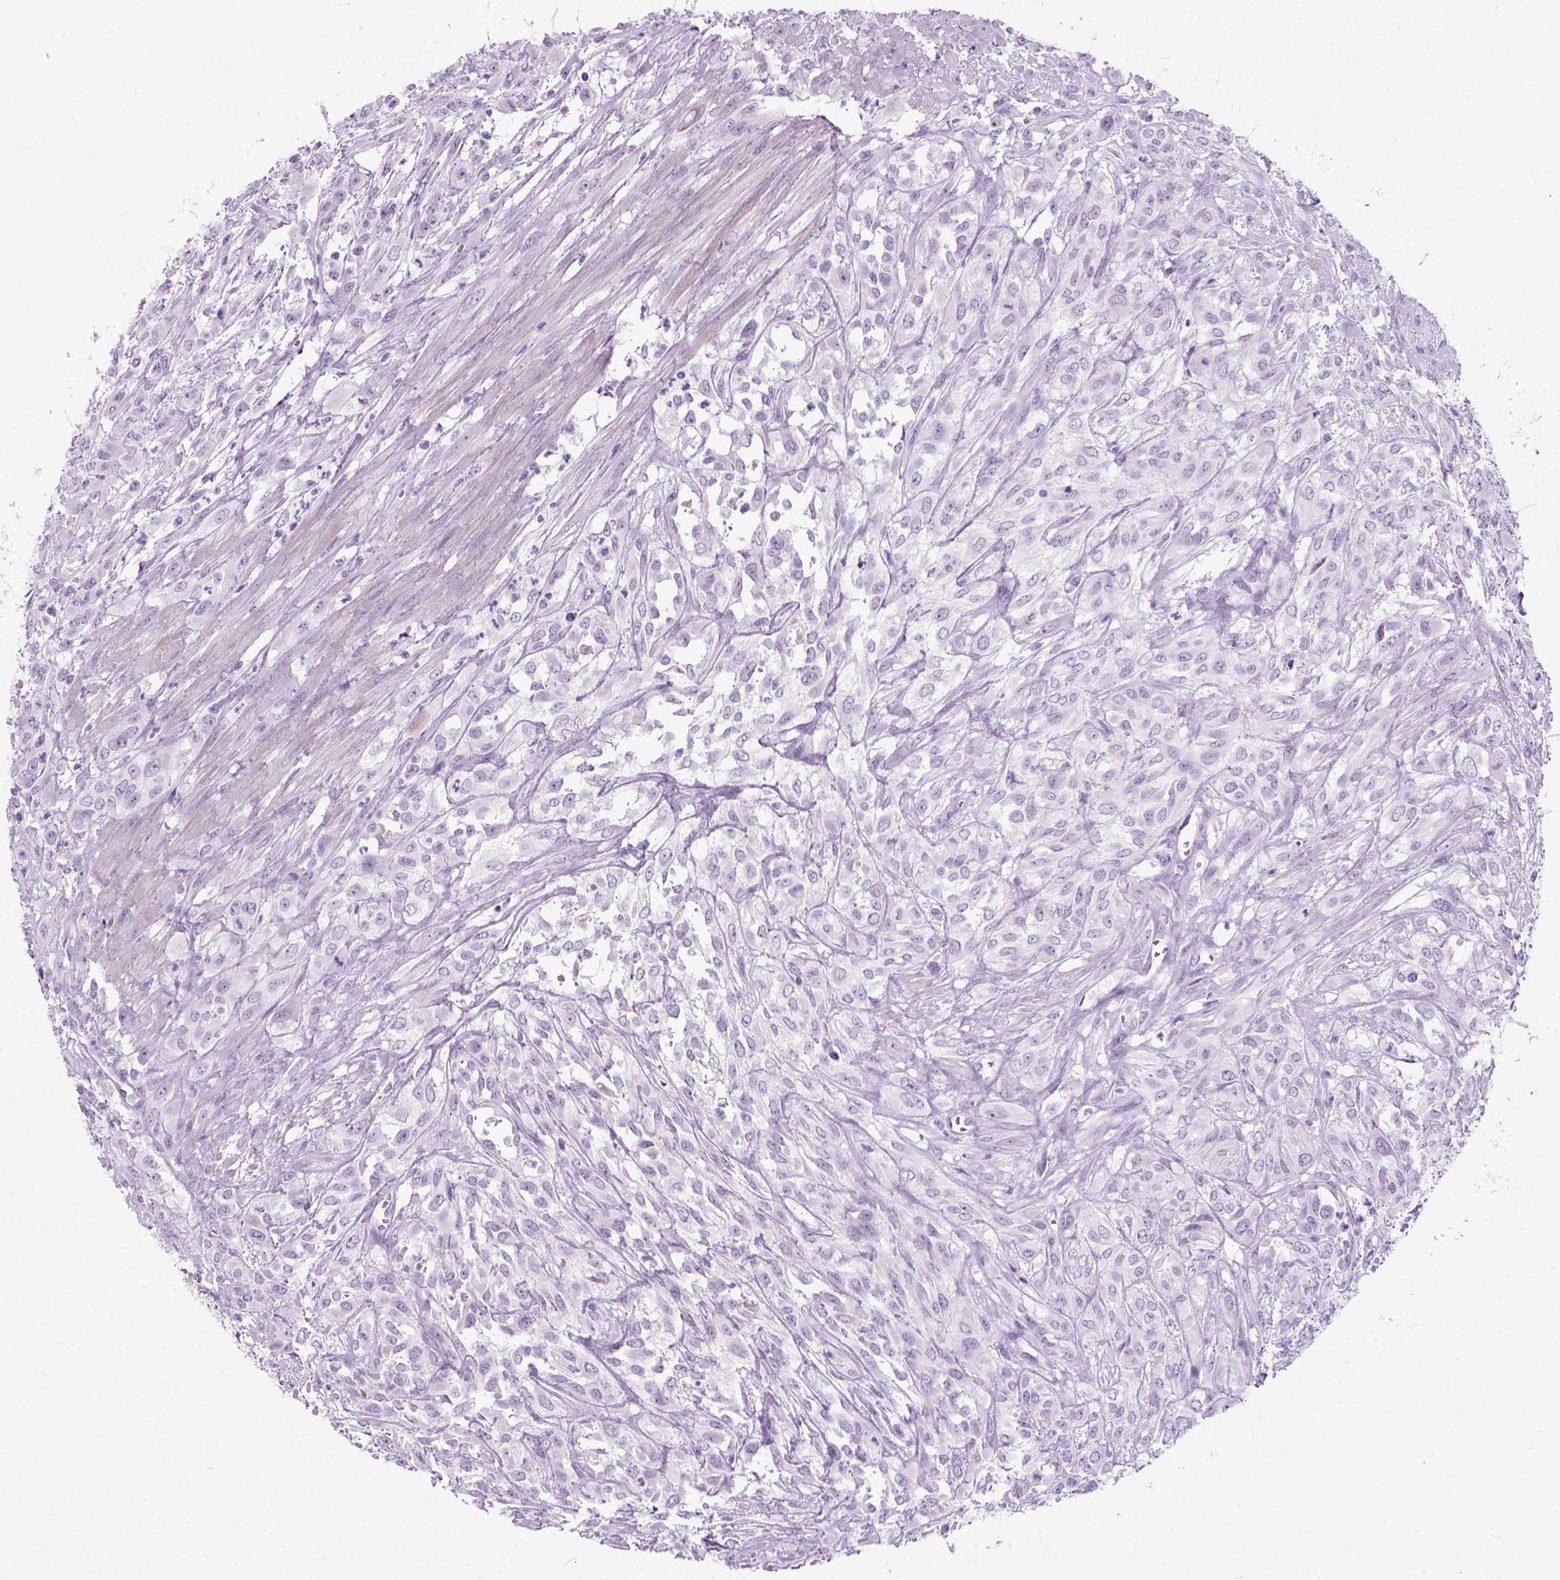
{"staining": {"intensity": "negative", "quantity": "none", "location": "none"}, "tissue": "urothelial cancer", "cell_type": "Tumor cells", "image_type": "cancer", "snomed": [{"axis": "morphology", "description": "Urothelial carcinoma, High grade"}, {"axis": "topography", "description": "Urinary bladder"}], "caption": "Human urothelial cancer stained for a protein using immunohistochemistry (IHC) demonstrates no expression in tumor cells.", "gene": "AXDND1", "patient": {"sex": "male", "age": 67}}